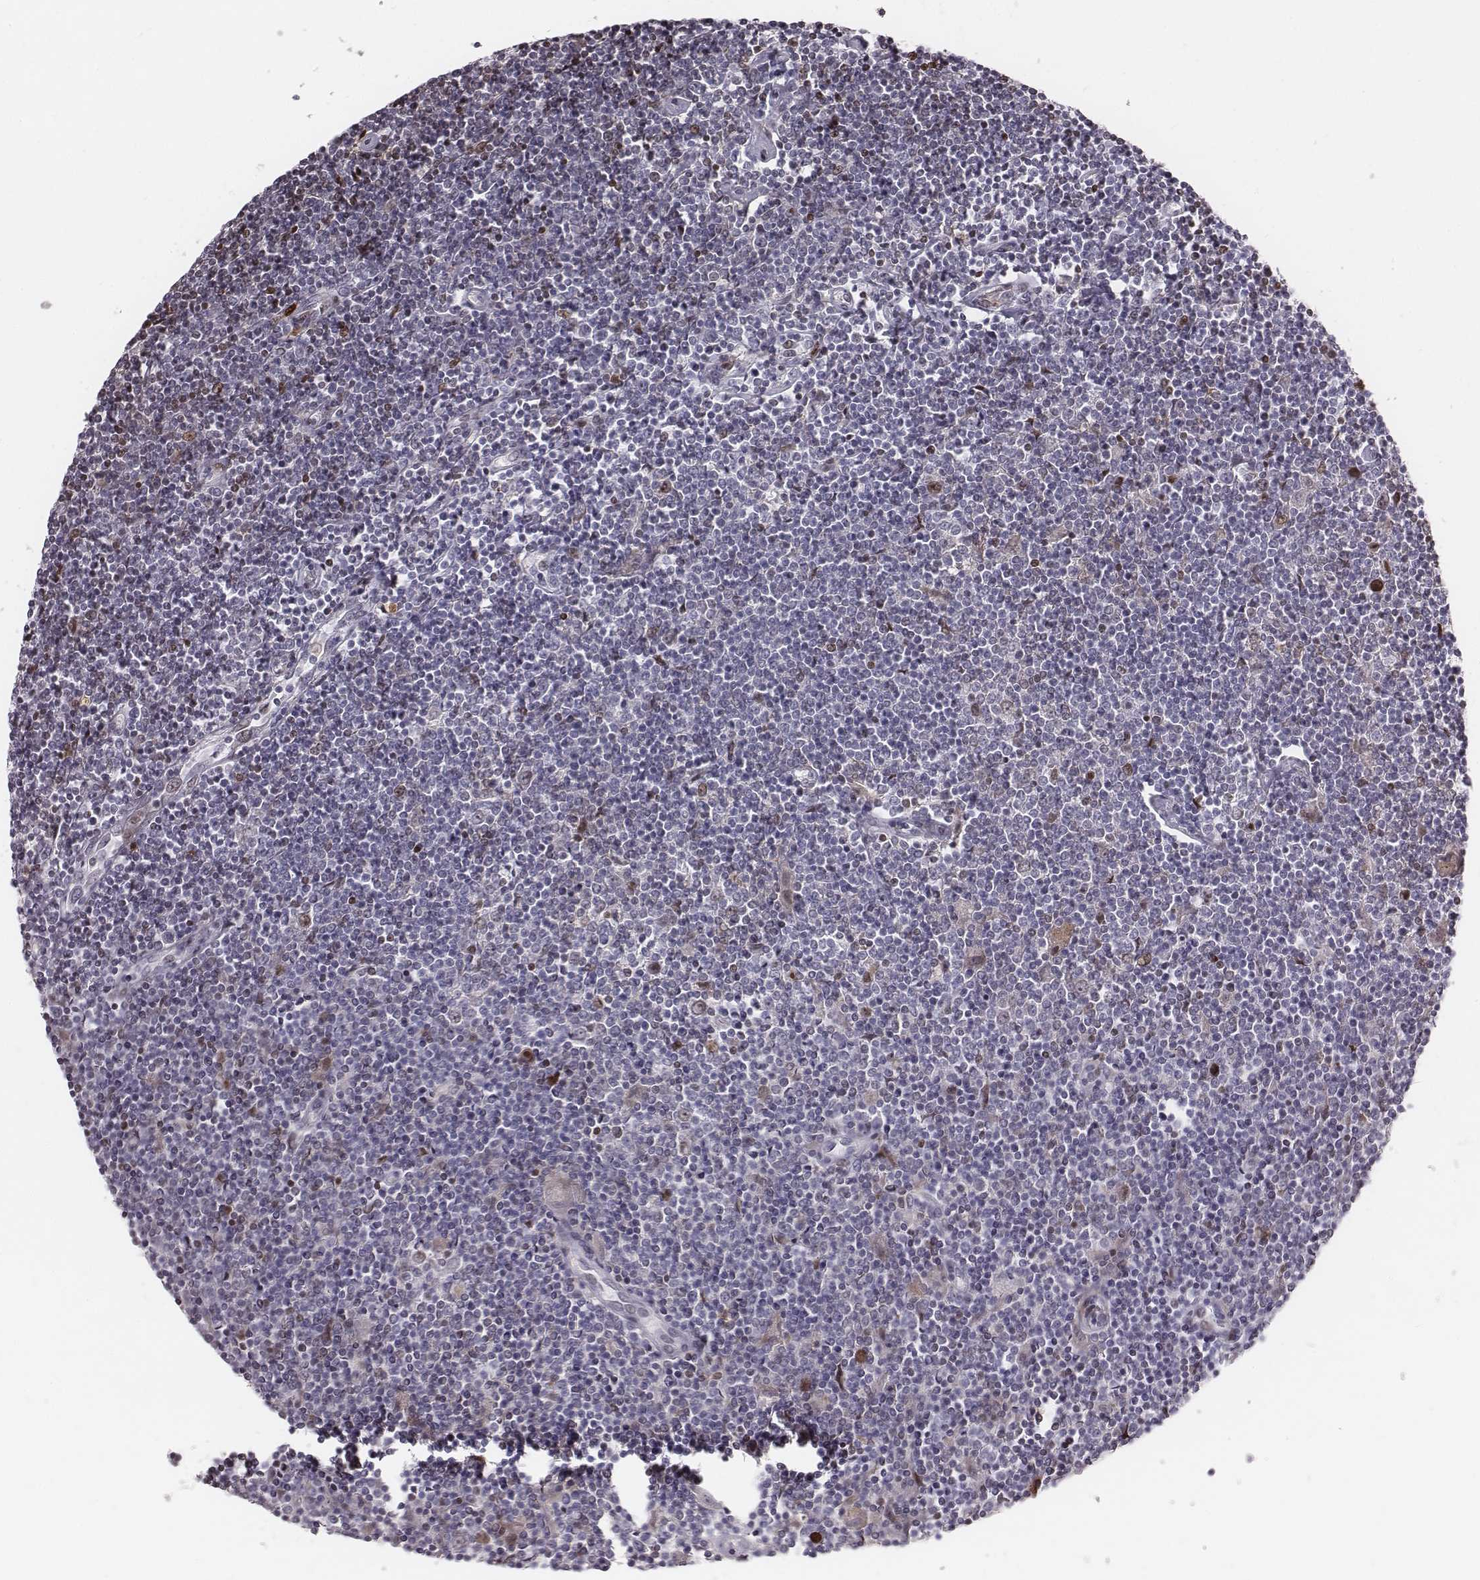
{"staining": {"intensity": "negative", "quantity": "none", "location": "none"}, "tissue": "lymphoma", "cell_type": "Tumor cells", "image_type": "cancer", "snomed": [{"axis": "morphology", "description": "Hodgkin's disease, NOS"}, {"axis": "topography", "description": "Lymph node"}], "caption": "This histopathology image is of lymphoma stained with immunohistochemistry to label a protein in brown with the nuclei are counter-stained blue. There is no staining in tumor cells.", "gene": "NDC1", "patient": {"sex": "male", "age": 40}}